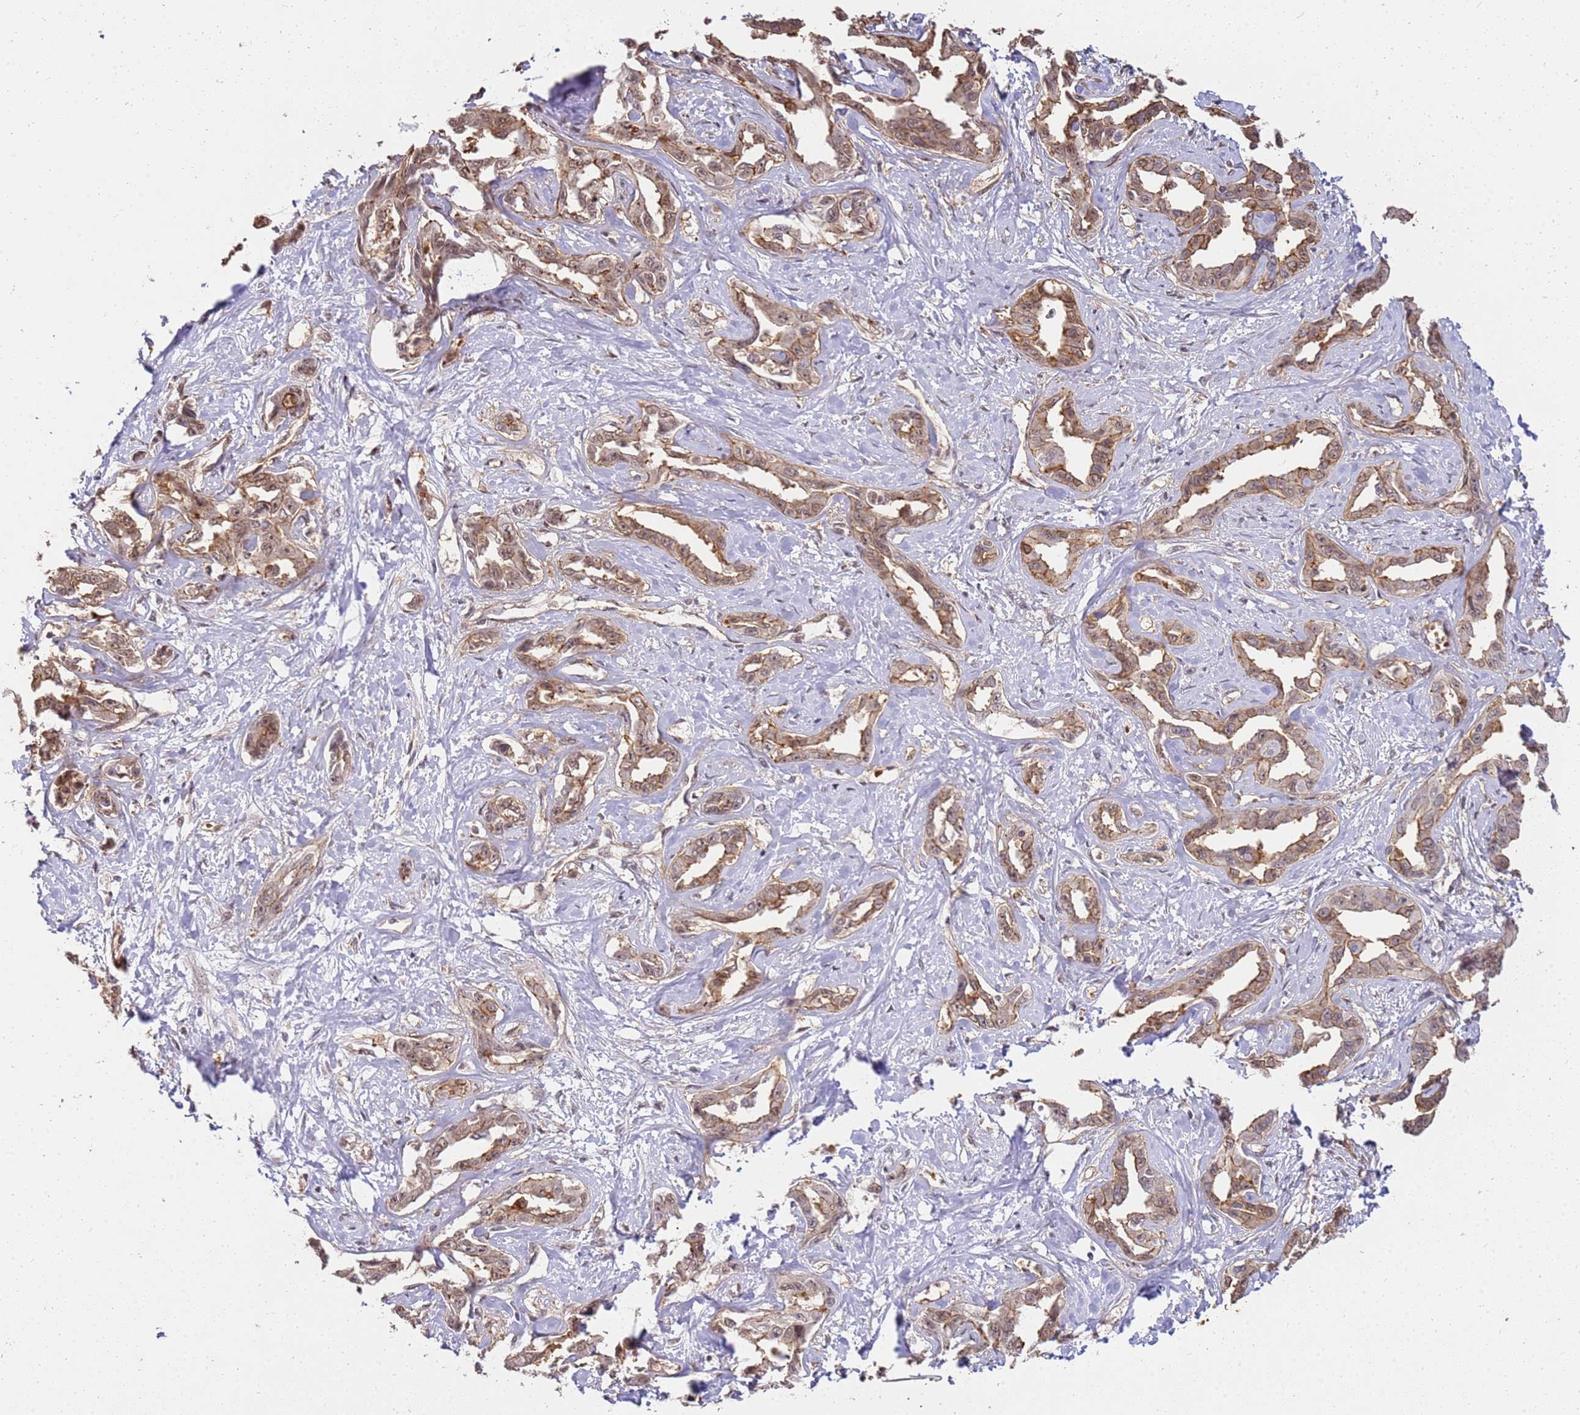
{"staining": {"intensity": "moderate", "quantity": ">75%", "location": "nuclear"}, "tissue": "liver cancer", "cell_type": "Tumor cells", "image_type": "cancer", "snomed": [{"axis": "morphology", "description": "Cholangiocarcinoma"}, {"axis": "topography", "description": "Liver"}], "caption": "Protein expression analysis of human liver cancer reveals moderate nuclear staining in approximately >75% of tumor cells. The staining was performed using DAB, with brown indicating positive protein expression. Nuclei are stained blue with hematoxylin.", "gene": "ST18", "patient": {"sex": "male", "age": 59}}